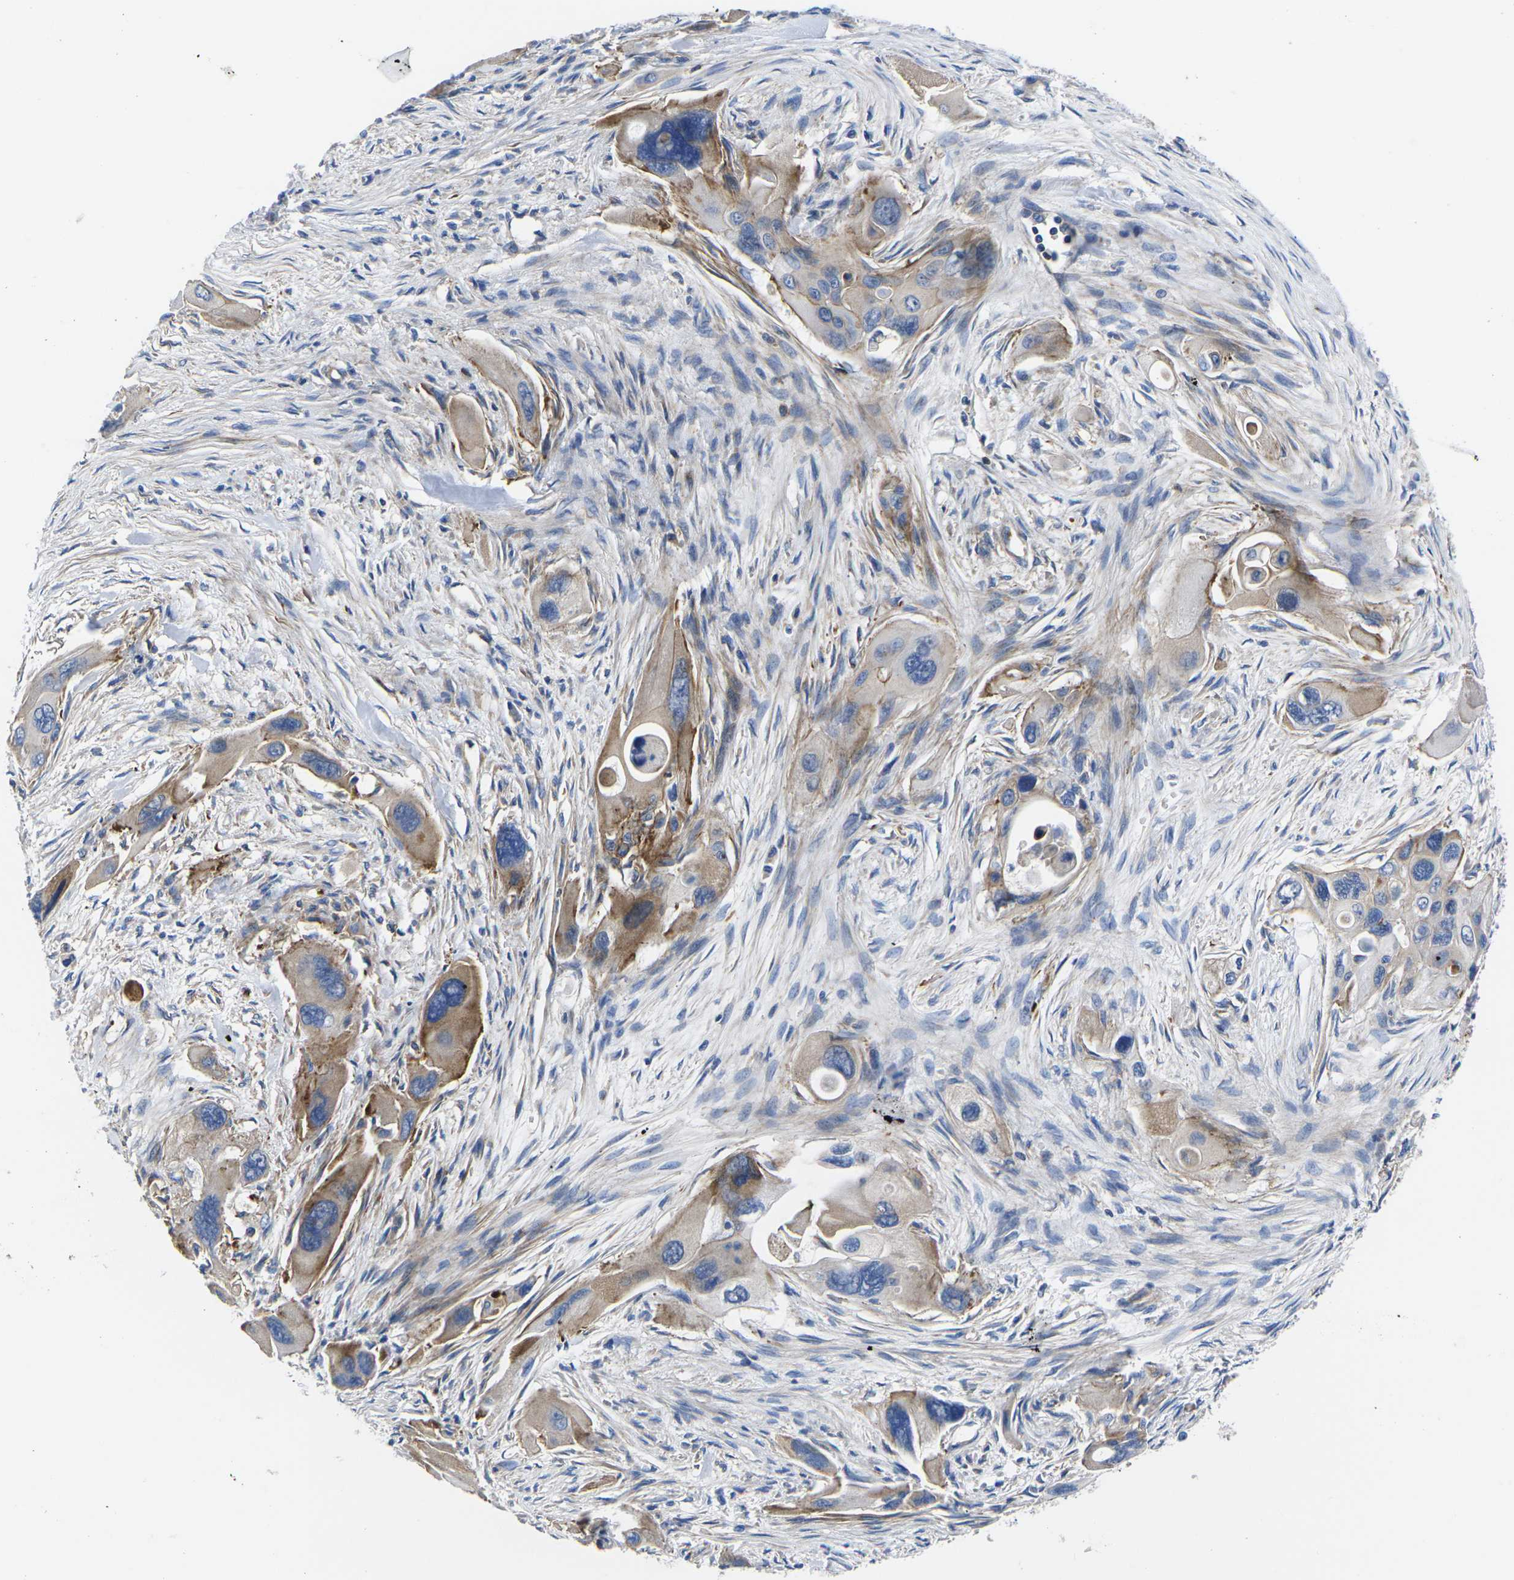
{"staining": {"intensity": "moderate", "quantity": "<25%", "location": "cytoplasmic/membranous"}, "tissue": "pancreatic cancer", "cell_type": "Tumor cells", "image_type": "cancer", "snomed": [{"axis": "morphology", "description": "Adenocarcinoma, NOS"}, {"axis": "topography", "description": "Pancreas"}], "caption": "IHC (DAB (3,3'-diaminobenzidine)) staining of human pancreatic cancer (adenocarcinoma) reveals moderate cytoplasmic/membranous protein staining in approximately <25% of tumor cells. (Brightfield microscopy of DAB IHC at high magnification).", "gene": "GPR4", "patient": {"sex": "male", "age": 73}}